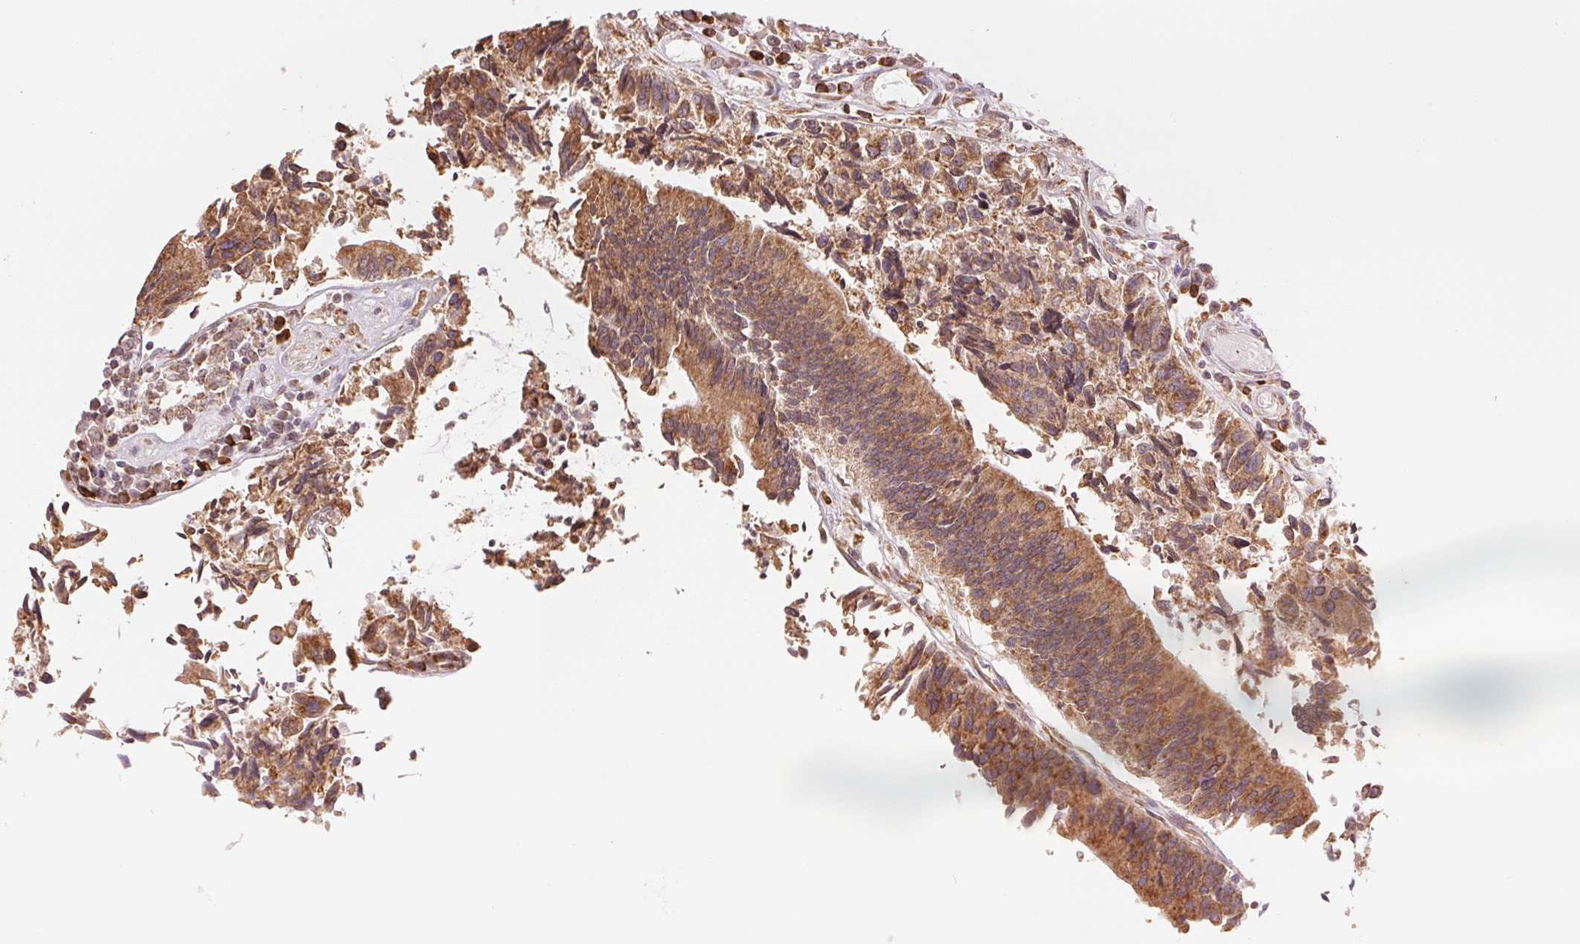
{"staining": {"intensity": "moderate", "quantity": ">75%", "location": "cytoplasmic/membranous"}, "tissue": "colorectal cancer", "cell_type": "Tumor cells", "image_type": "cancer", "snomed": [{"axis": "morphology", "description": "Adenocarcinoma, NOS"}, {"axis": "topography", "description": "Colon"}], "caption": "Human colorectal adenocarcinoma stained with a brown dye reveals moderate cytoplasmic/membranous positive staining in approximately >75% of tumor cells.", "gene": "RPN1", "patient": {"sex": "female", "age": 67}}